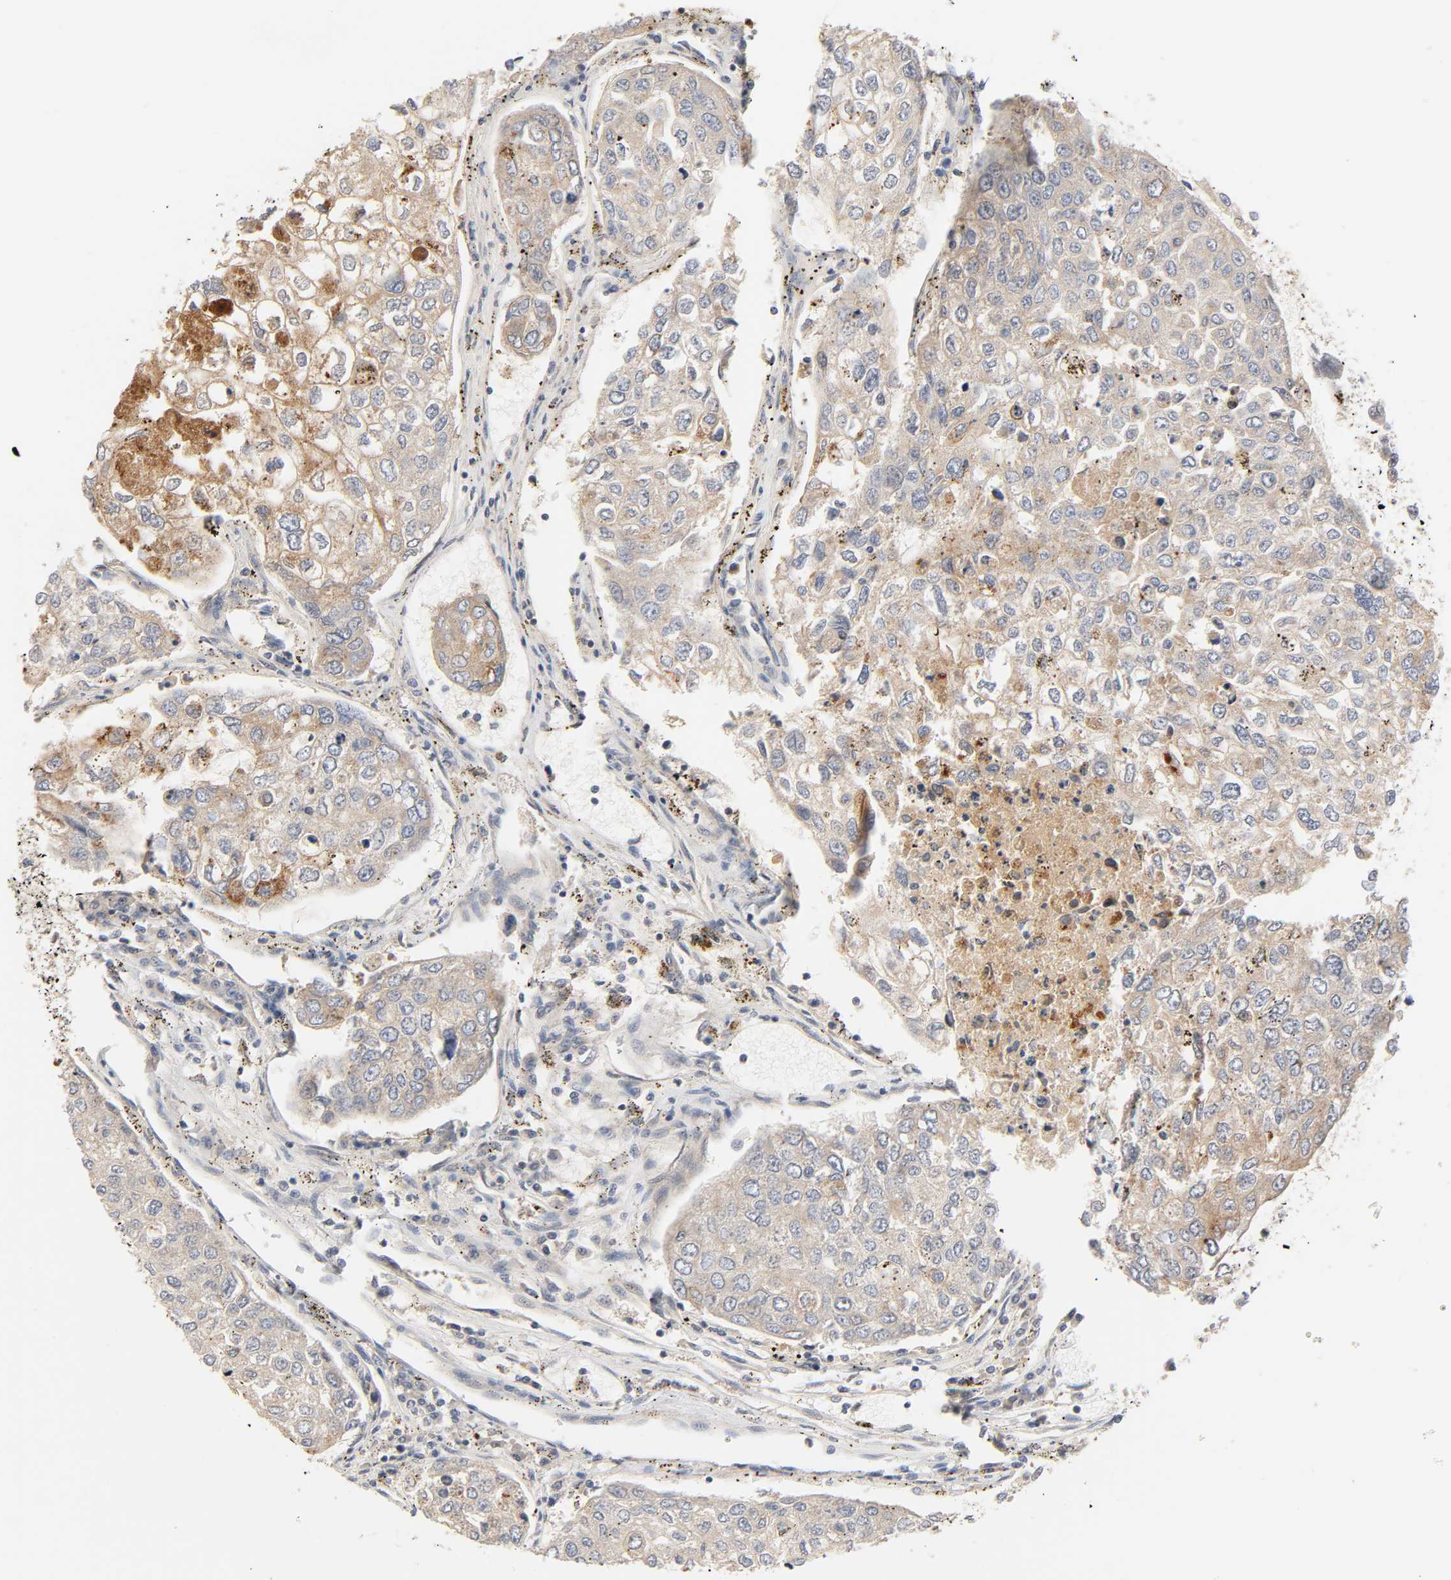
{"staining": {"intensity": "moderate", "quantity": ">75%", "location": "cytoplasmic/membranous"}, "tissue": "urothelial cancer", "cell_type": "Tumor cells", "image_type": "cancer", "snomed": [{"axis": "morphology", "description": "Urothelial carcinoma, High grade"}, {"axis": "topography", "description": "Lymph node"}, {"axis": "topography", "description": "Urinary bladder"}], "caption": "Tumor cells show medium levels of moderate cytoplasmic/membranous positivity in approximately >75% of cells in high-grade urothelial carcinoma.", "gene": "REEP6", "patient": {"sex": "male", "age": 51}}